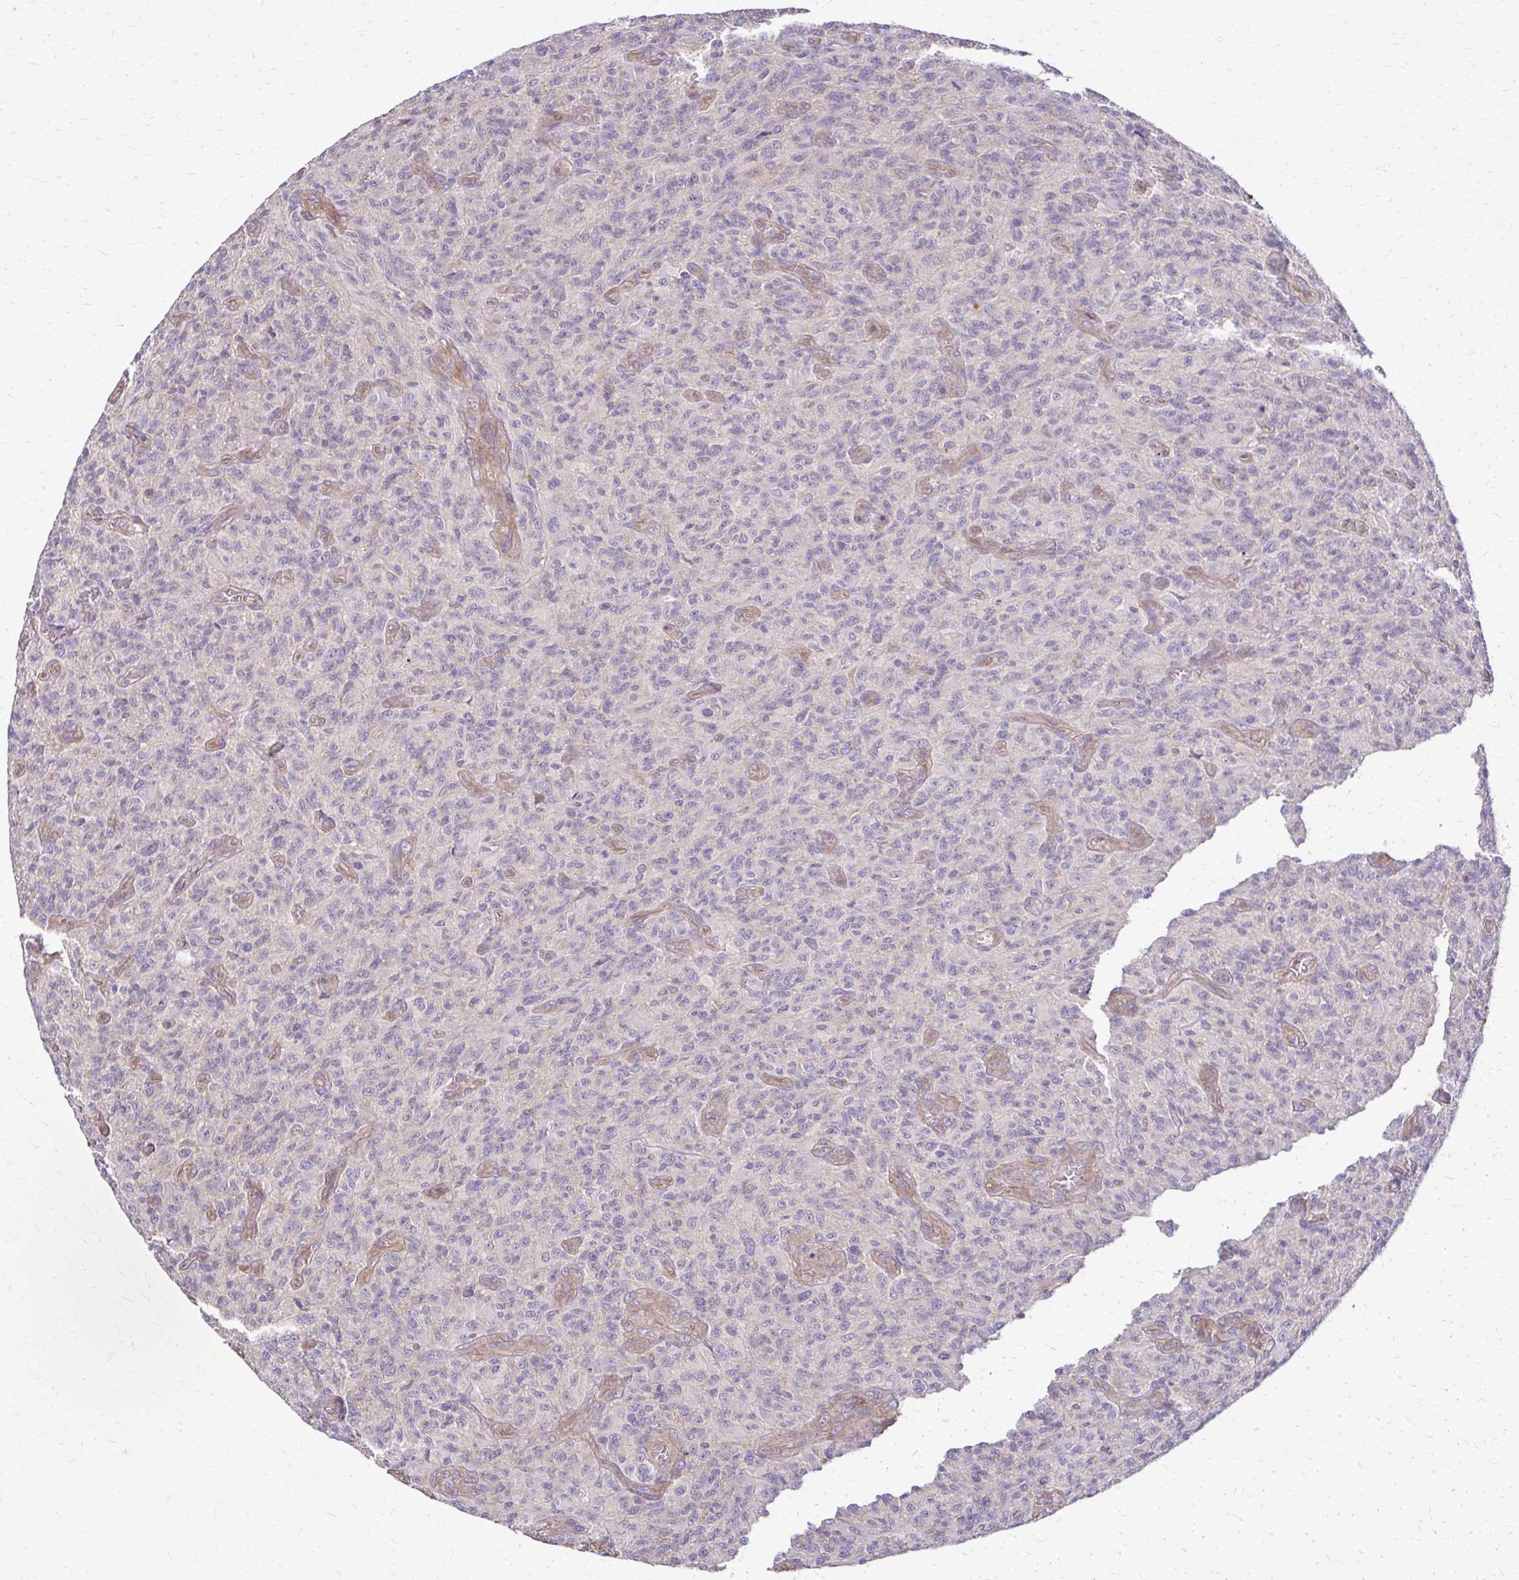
{"staining": {"intensity": "negative", "quantity": "none", "location": "none"}, "tissue": "glioma", "cell_type": "Tumor cells", "image_type": "cancer", "snomed": [{"axis": "morphology", "description": "Glioma, malignant, High grade"}, {"axis": "topography", "description": "Brain"}], "caption": "Tumor cells show no significant expression in high-grade glioma (malignant).", "gene": "DSP", "patient": {"sex": "male", "age": 61}}